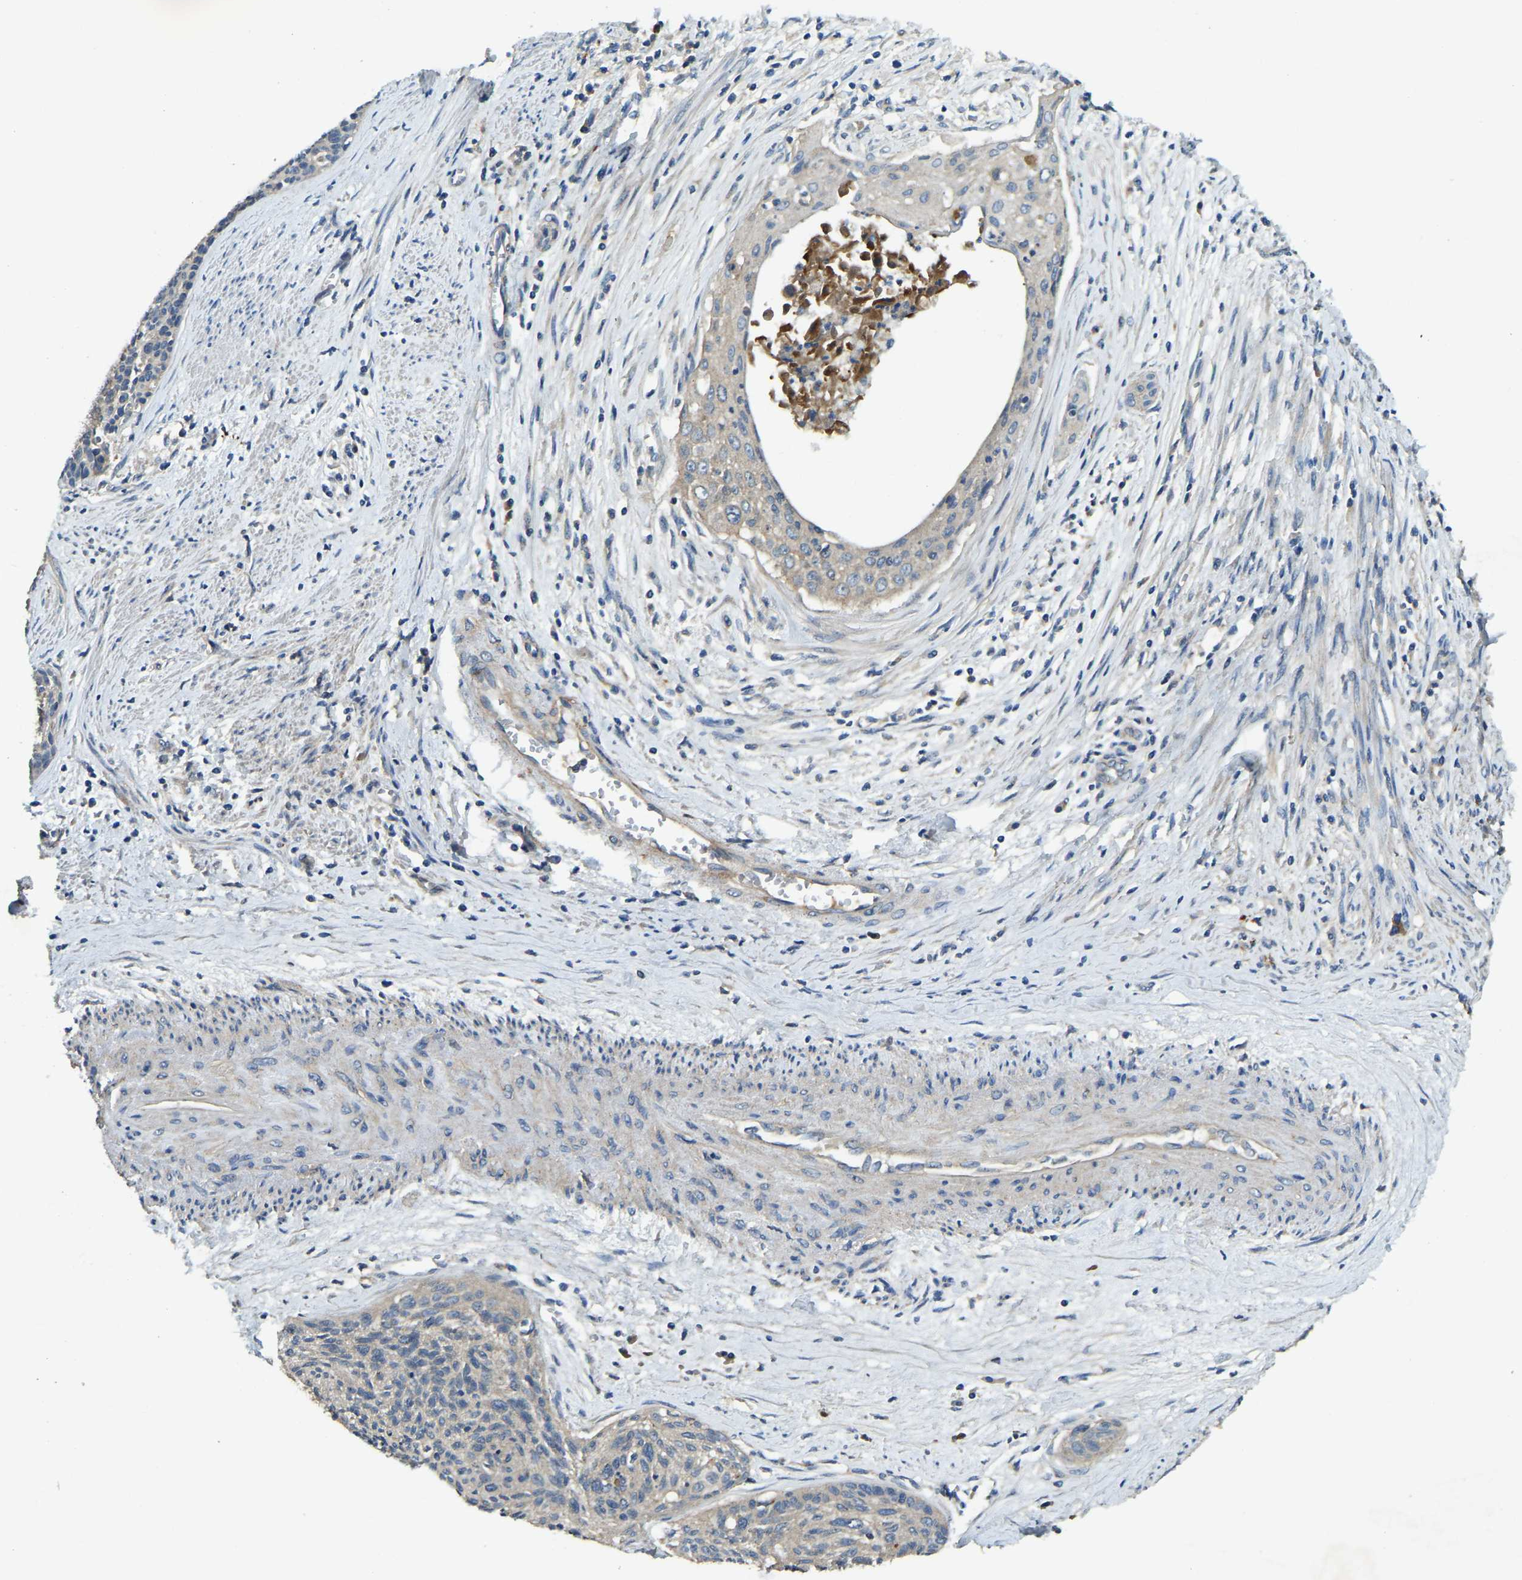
{"staining": {"intensity": "negative", "quantity": "none", "location": "none"}, "tissue": "cervical cancer", "cell_type": "Tumor cells", "image_type": "cancer", "snomed": [{"axis": "morphology", "description": "Squamous cell carcinoma, NOS"}, {"axis": "topography", "description": "Cervix"}], "caption": "This is an immunohistochemistry micrograph of cervical cancer (squamous cell carcinoma). There is no expression in tumor cells.", "gene": "ATP8B1", "patient": {"sex": "female", "age": 55}}